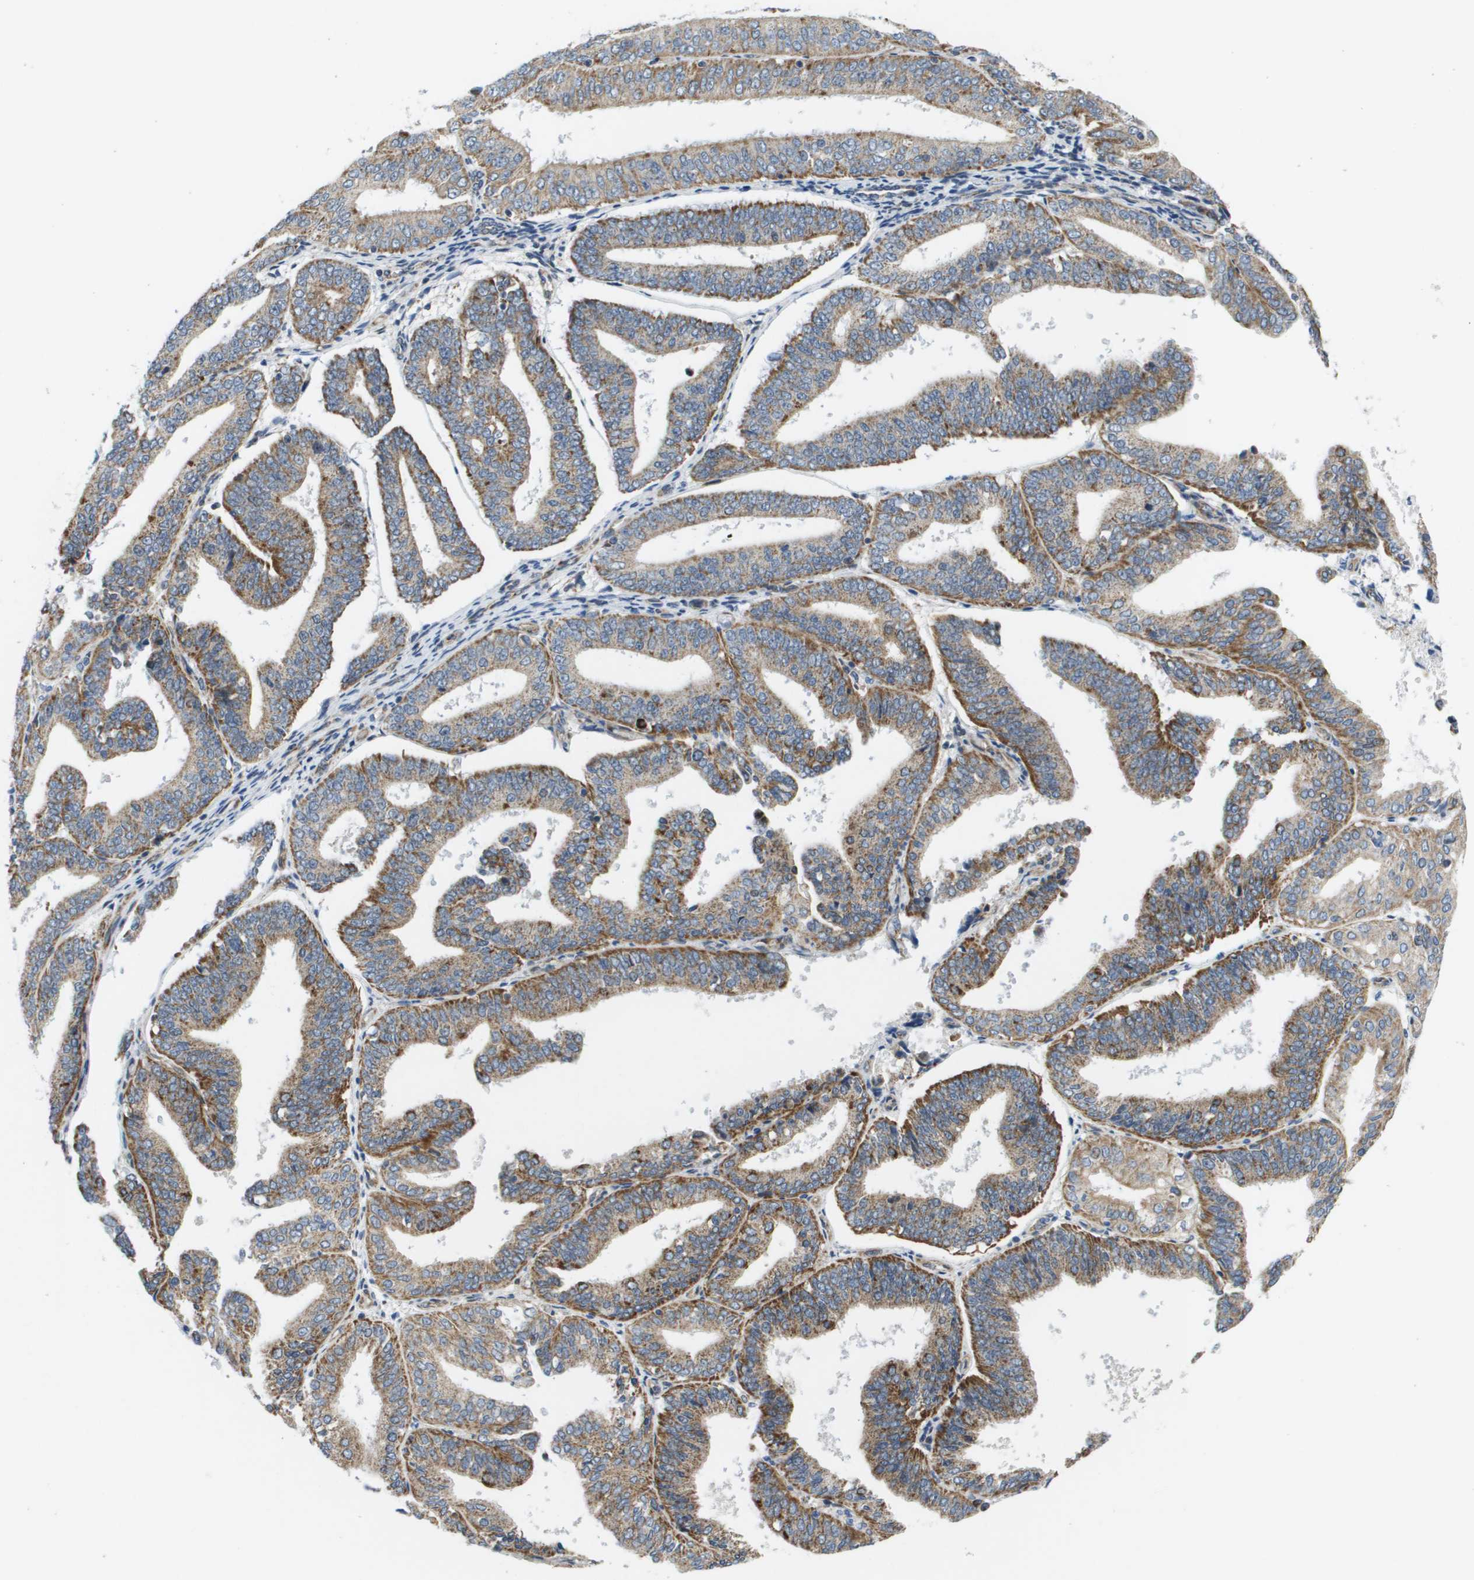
{"staining": {"intensity": "moderate", "quantity": ">75%", "location": "cytoplasmic/membranous"}, "tissue": "endometrial cancer", "cell_type": "Tumor cells", "image_type": "cancer", "snomed": [{"axis": "morphology", "description": "Adenocarcinoma, NOS"}, {"axis": "topography", "description": "Endometrium"}], "caption": "Immunohistochemical staining of endometrial adenocarcinoma shows medium levels of moderate cytoplasmic/membranous expression in approximately >75% of tumor cells.", "gene": "KRT23", "patient": {"sex": "female", "age": 63}}